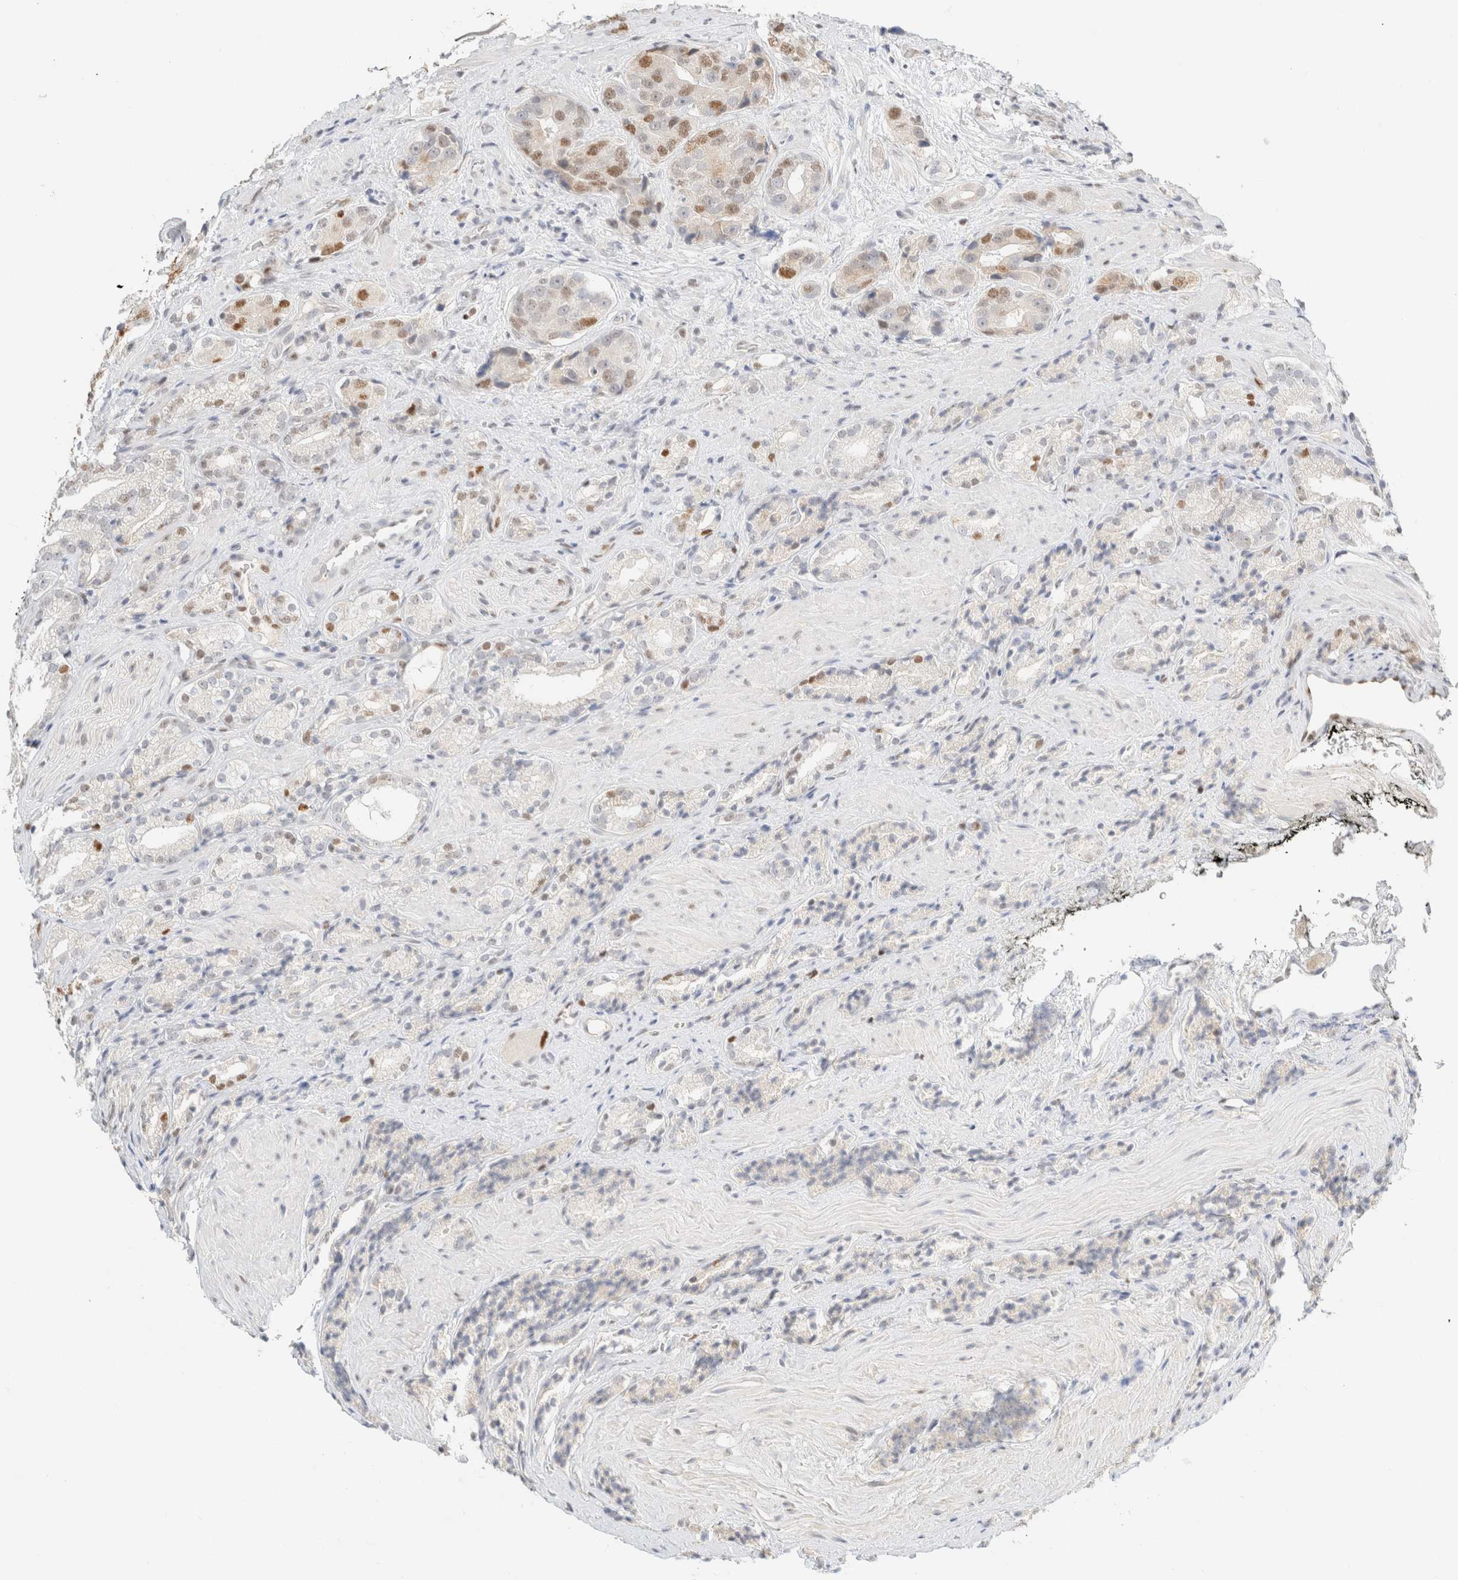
{"staining": {"intensity": "moderate", "quantity": "25%-75%", "location": "nuclear"}, "tissue": "prostate cancer", "cell_type": "Tumor cells", "image_type": "cancer", "snomed": [{"axis": "morphology", "description": "Adenocarcinoma, High grade"}, {"axis": "topography", "description": "Prostate"}], "caption": "Approximately 25%-75% of tumor cells in prostate cancer show moderate nuclear protein positivity as visualized by brown immunohistochemical staining.", "gene": "DDB2", "patient": {"sex": "male", "age": 71}}